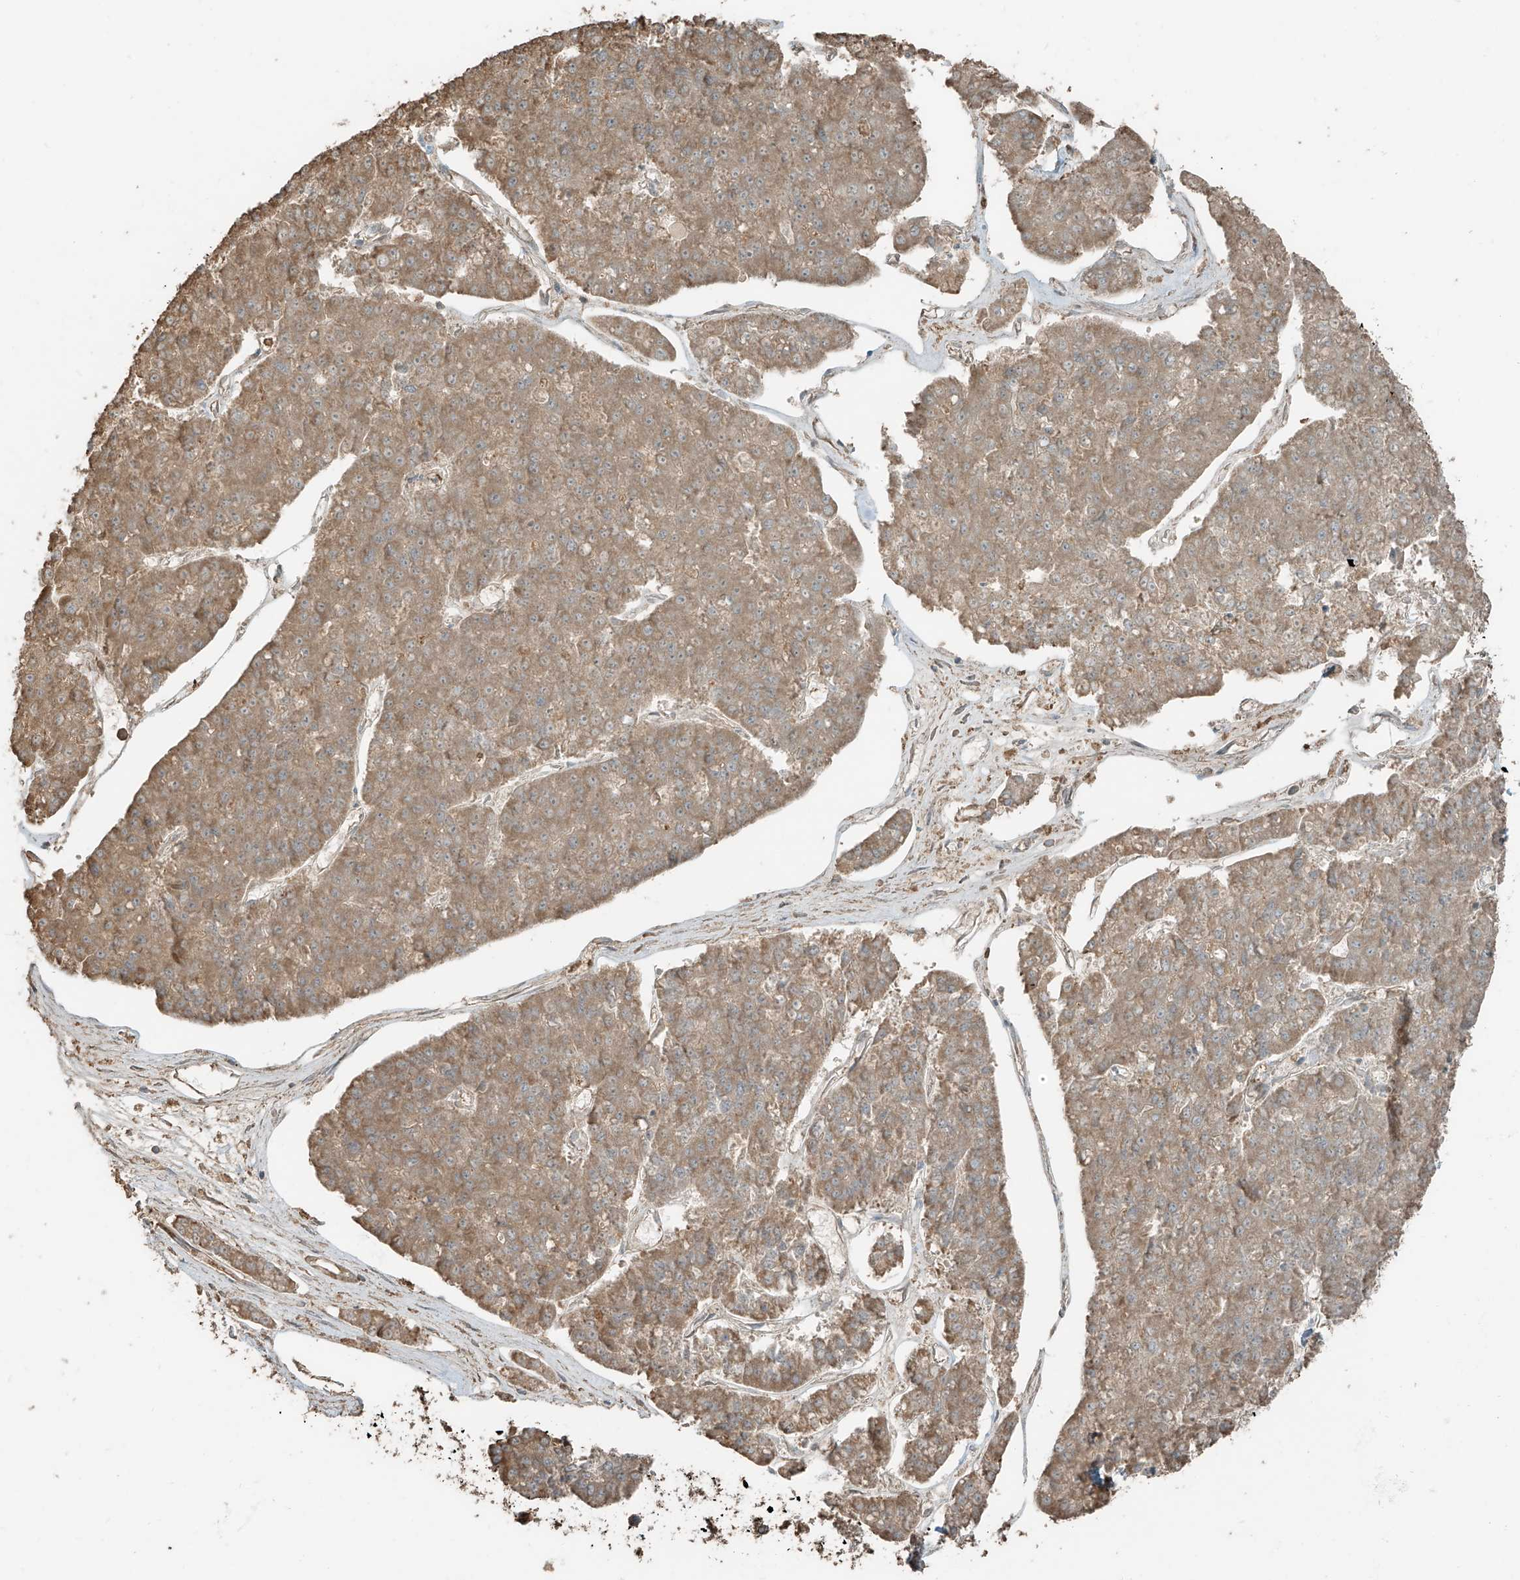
{"staining": {"intensity": "moderate", "quantity": ">75%", "location": "cytoplasmic/membranous"}, "tissue": "pancreatic cancer", "cell_type": "Tumor cells", "image_type": "cancer", "snomed": [{"axis": "morphology", "description": "Adenocarcinoma, NOS"}, {"axis": "topography", "description": "Pancreas"}], "caption": "Pancreatic cancer stained with a protein marker exhibits moderate staining in tumor cells.", "gene": "RFTN2", "patient": {"sex": "male", "age": 50}}